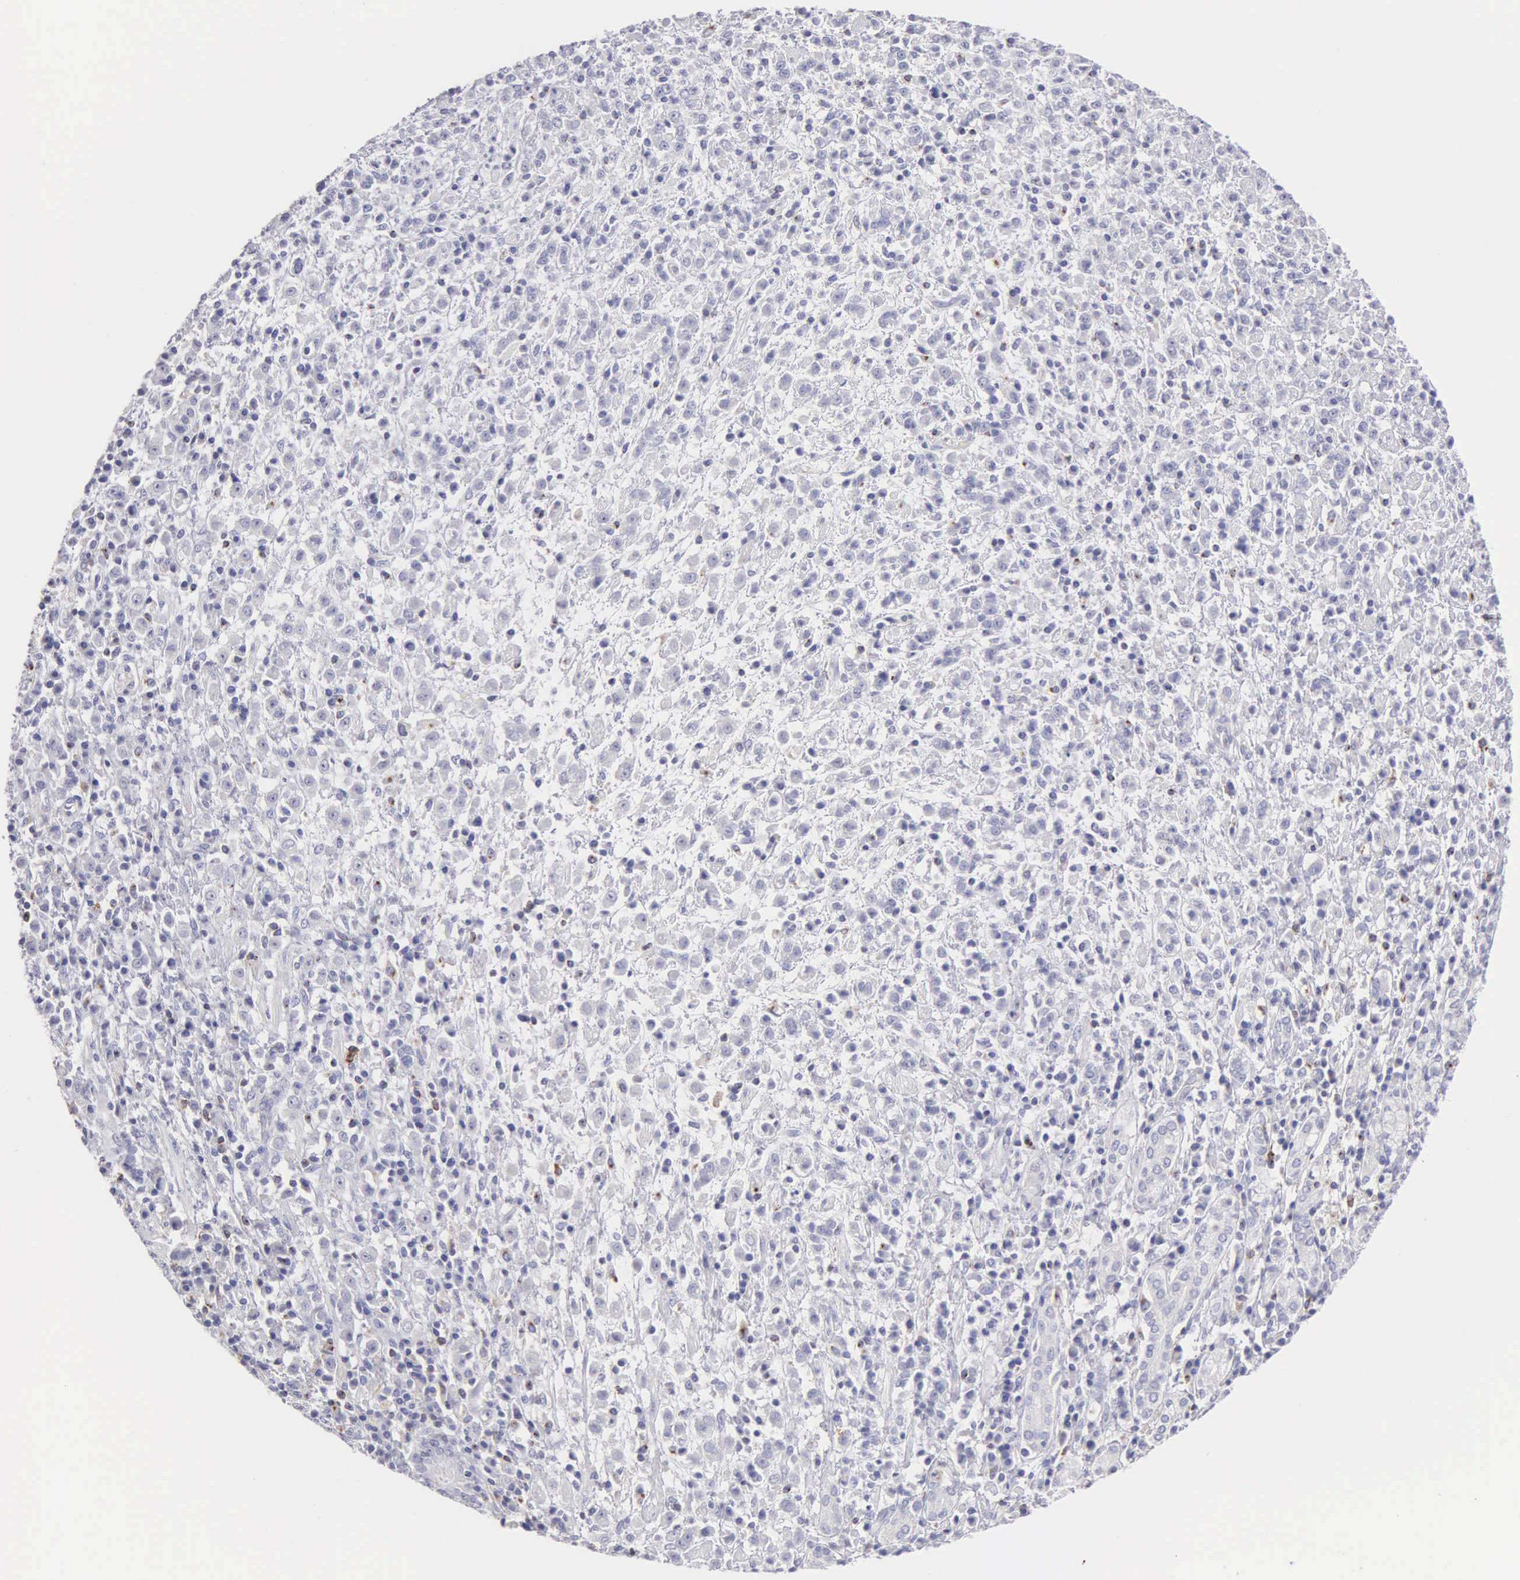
{"staining": {"intensity": "negative", "quantity": "none", "location": "none"}, "tissue": "stomach cancer", "cell_type": "Tumor cells", "image_type": "cancer", "snomed": [{"axis": "morphology", "description": "Adenocarcinoma, NOS"}, {"axis": "topography", "description": "Stomach, lower"}], "caption": "Protein analysis of stomach adenocarcinoma demonstrates no significant expression in tumor cells.", "gene": "SRGN", "patient": {"sex": "male", "age": 88}}